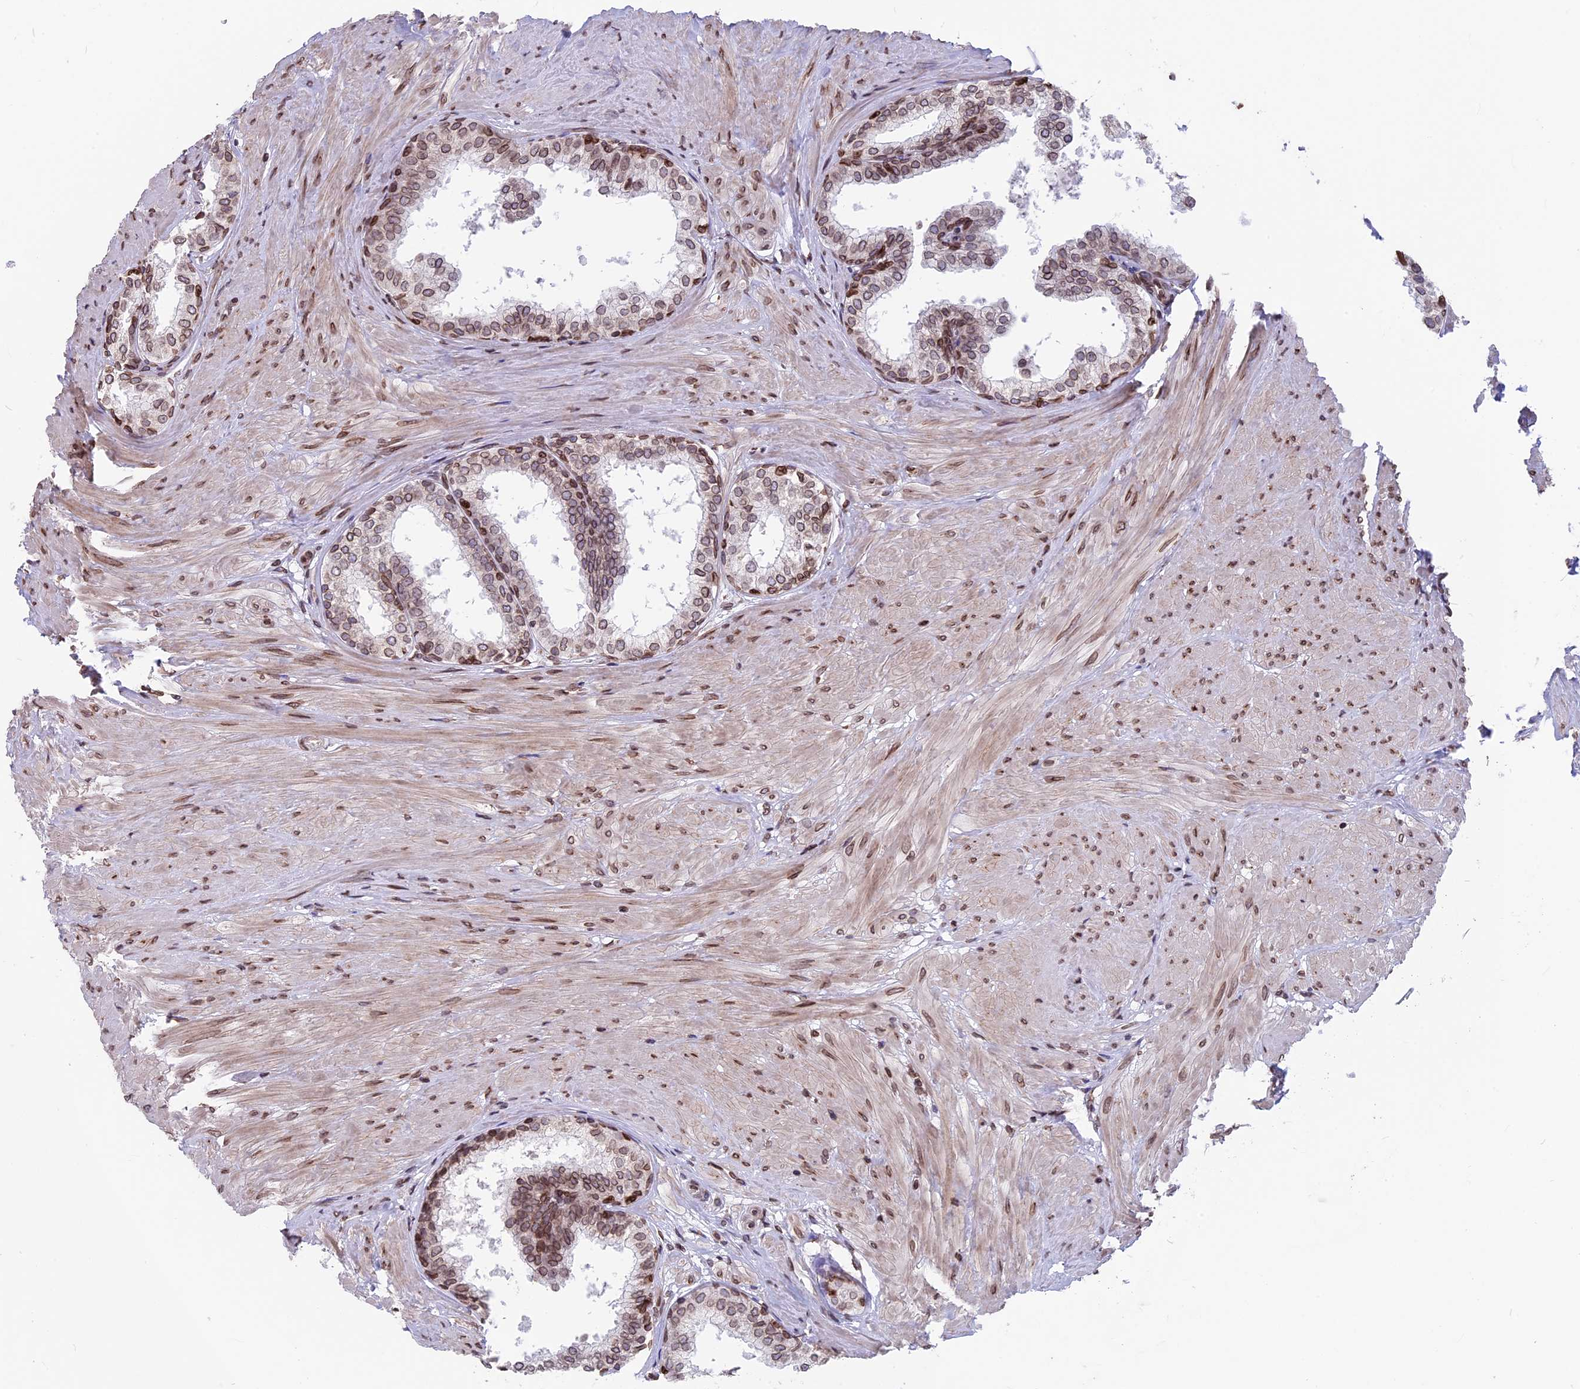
{"staining": {"intensity": "moderate", "quantity": "<25%", "location": "cytoplasmic/membranous,nuclear"}, "tissue": "prostate", "cell_type": "Glandular cells", "image_type": "normal", "snomed": [{"axis": "morphology", "description": "Normal tissue, NOS"}, {"axis": "topography", "description": "Prostate"}], "caption": "Immunohistochemistry (IHC) micrograph of benign human prostate stained for a protein (brown), which demonstrates low levels of moderate cytoplasmic/membranous,nuclear expression in approximately <25% of glandular cells.", "gene": "PTCHD4", "patient": {"sex": "male", "age": 48}}